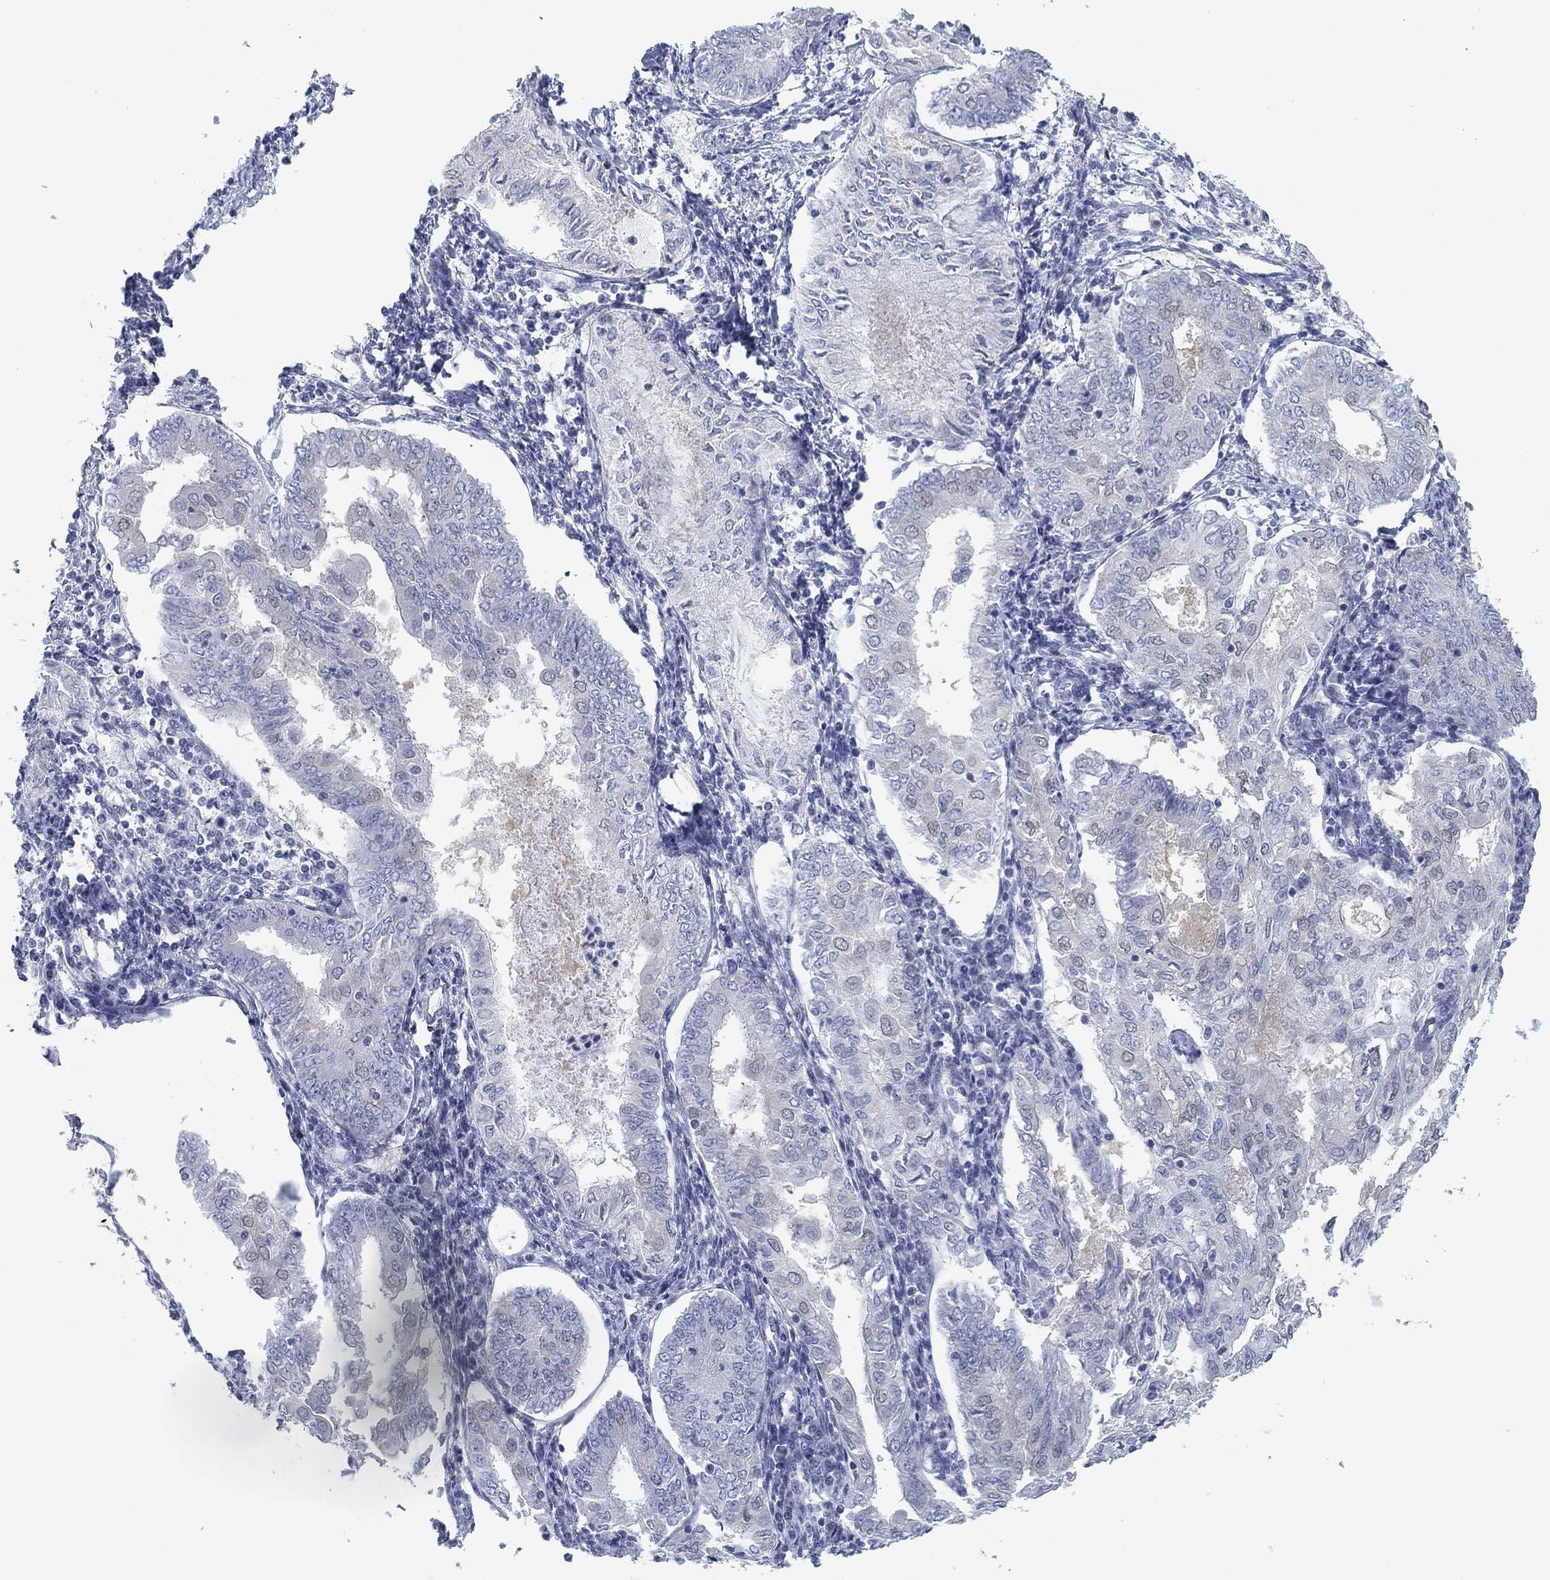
{"staining": {"intensity": "negative", "quantity": "none", "location": "none"}, "tissue": "endometrial cancer", "cell_type": "Tumor cells", "image_type": "cancer", "snomed": [{"axis": "morphology", "description": "Adenocarcinoma, NOS"}, {"axis": "topography", "description": "Endometrium"}], "caption": "Tumor cells show no significant protein expression in adenocarcinoma (endometrial).", "gene": "DNAL1", "patient": {"sex": "female", "age": 68}}